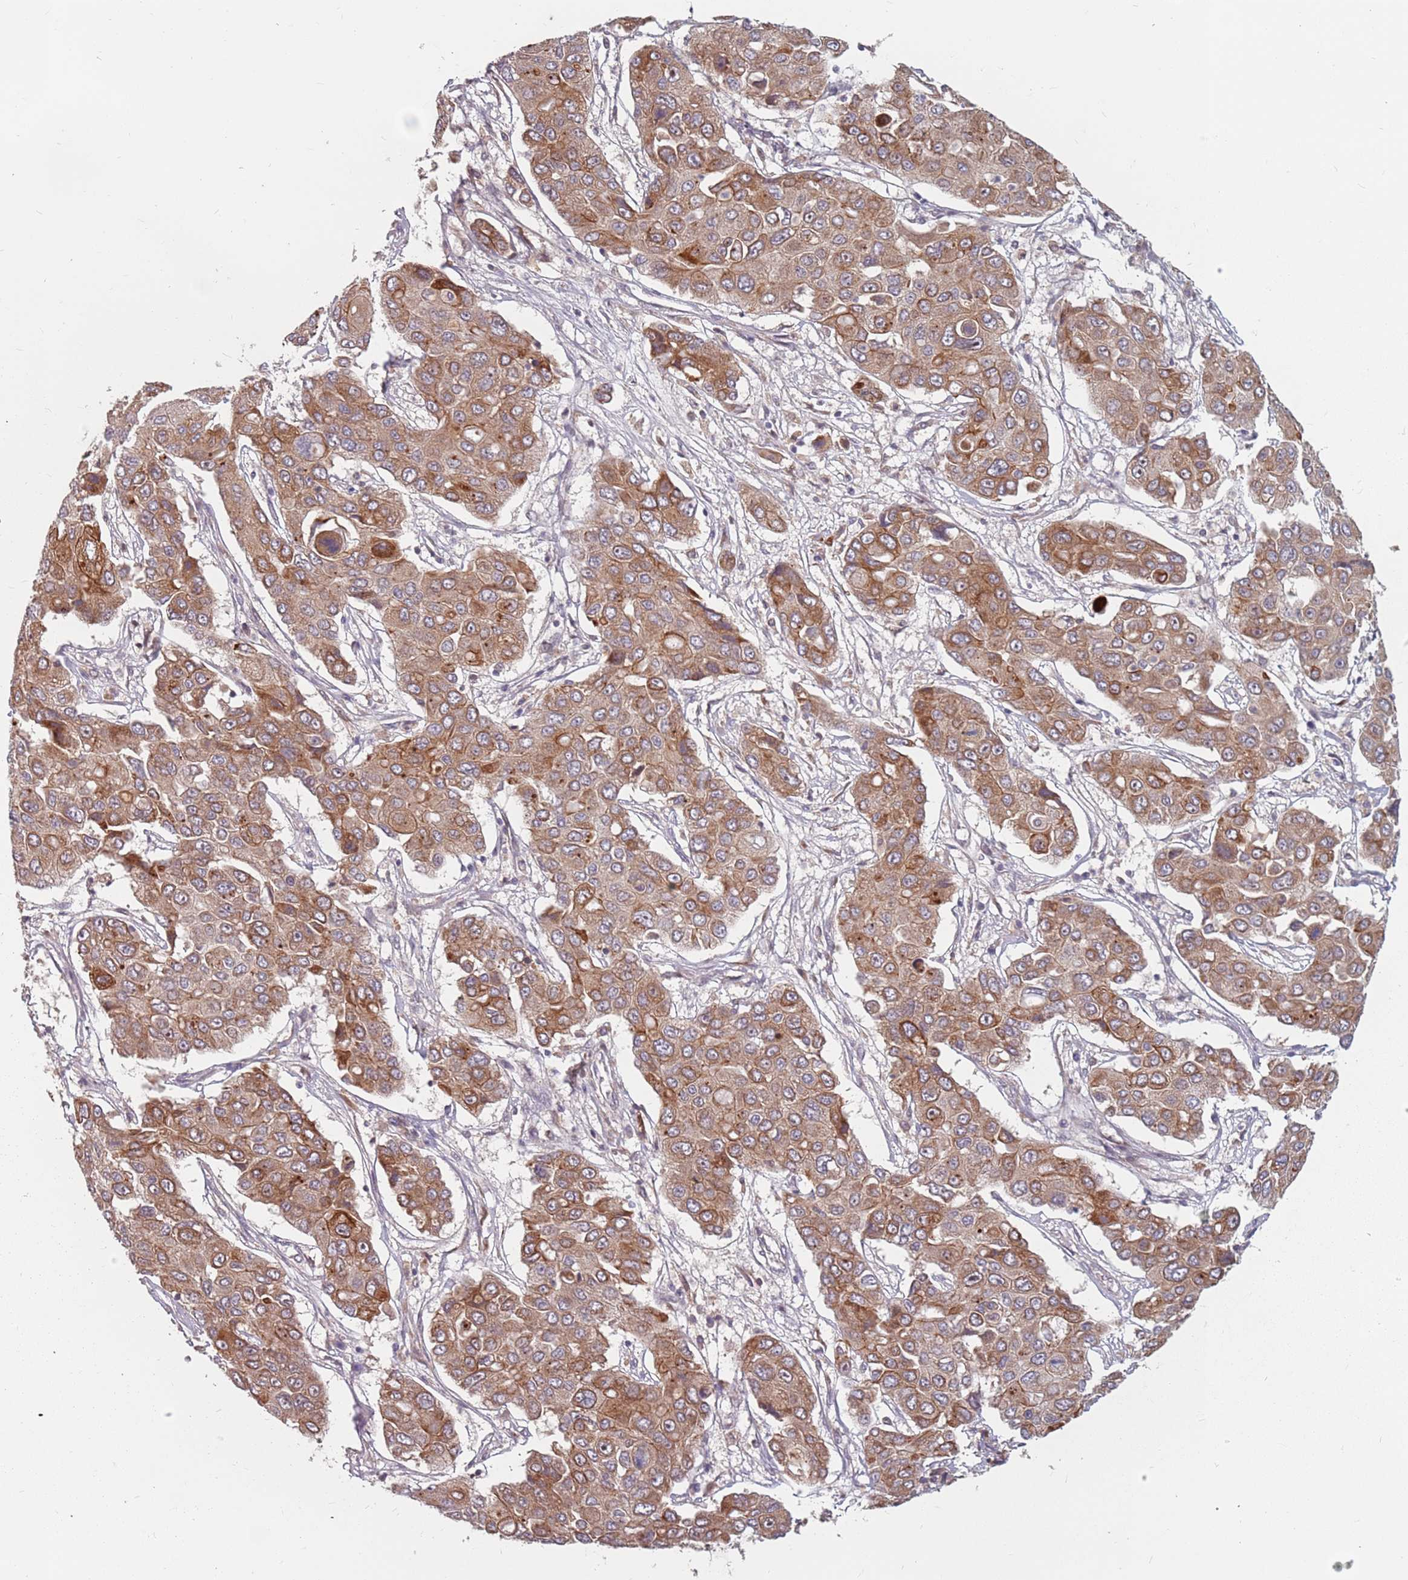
{"staining": {"intensity": "moderate", "quantity": ">75%", "location": "cytoplasmic/membranous"}, "tissue": "liver cancer", "cell_type": "Tumor cells", "image_type": "cancer", "snomed": [{"axis": "morphology", "description": "Cholangiocarcinoma"}, {"axis": "topography", "description": "Liver"}], "caption": "Liver cancer (cholangiocarcinoma) was stained to show a protein in brown. There is medium levels of moderate cytoplasmic/membranous expression in about >75% of tumor cells.", "gene": "ADAL", "patient": {"sex": "male", "age": 67}}